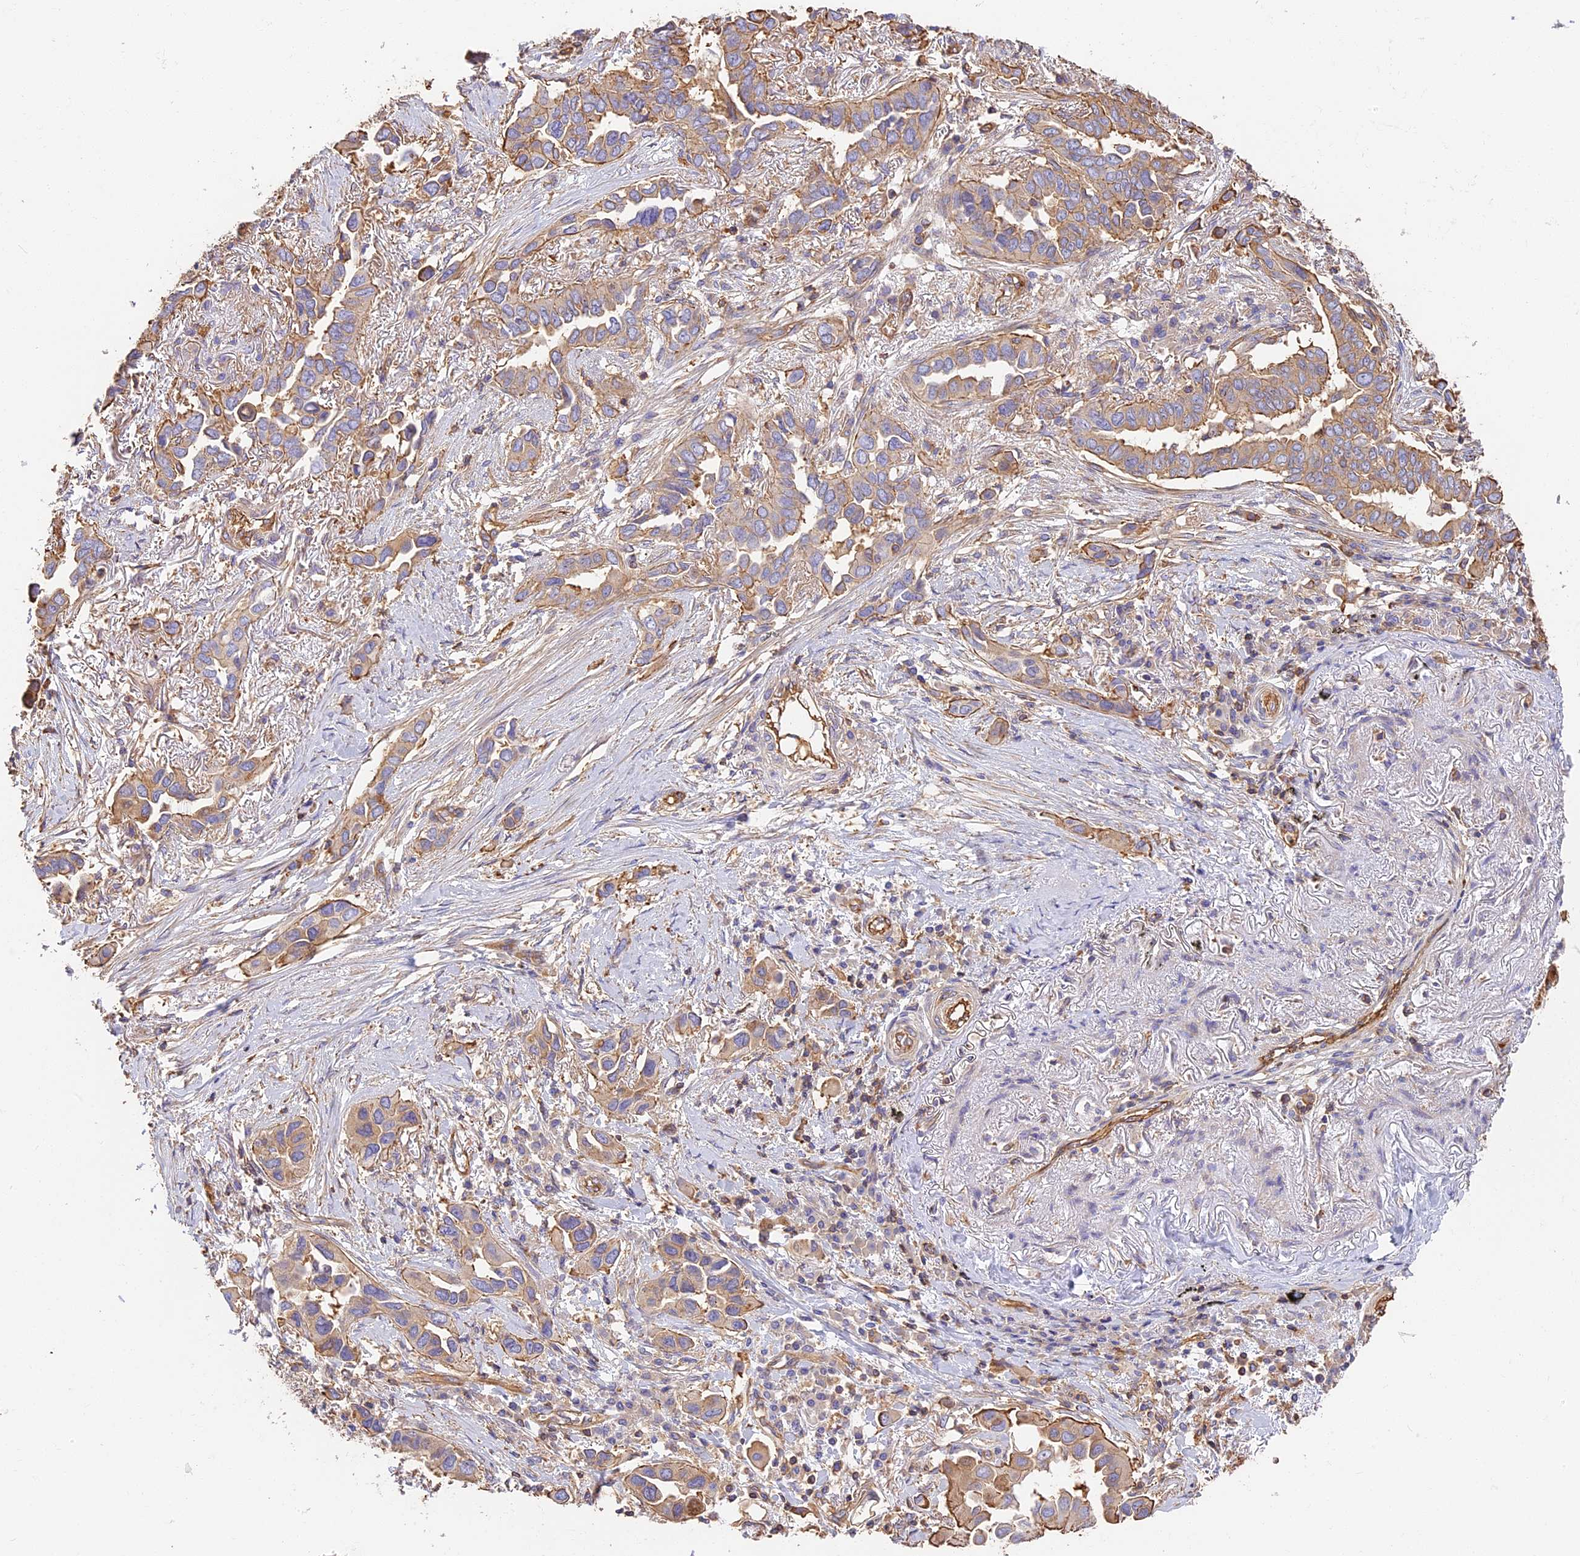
{"staining": {"intensity": "moderate", "quantity": ">75%", "location": "cytoplasmic/membranous"}, "tissue": "lung cancer", "cell_type": "Tumor cells", "image_type": "cancer", "snomed": [{"axis": "morphology", "description": "Adenocarcinoma, NOS"}, {"axis": "topography", "description": "Lung"}], "caption": "Immunohistochemical staining of human lung cancer (adenocarcinoma) demonstrates moderate cytoplasmic/membranous protein staining in approximately >75% of tumor cells.", "gene": "VPS18", "patient": {"sex": "female", "age": 76}}